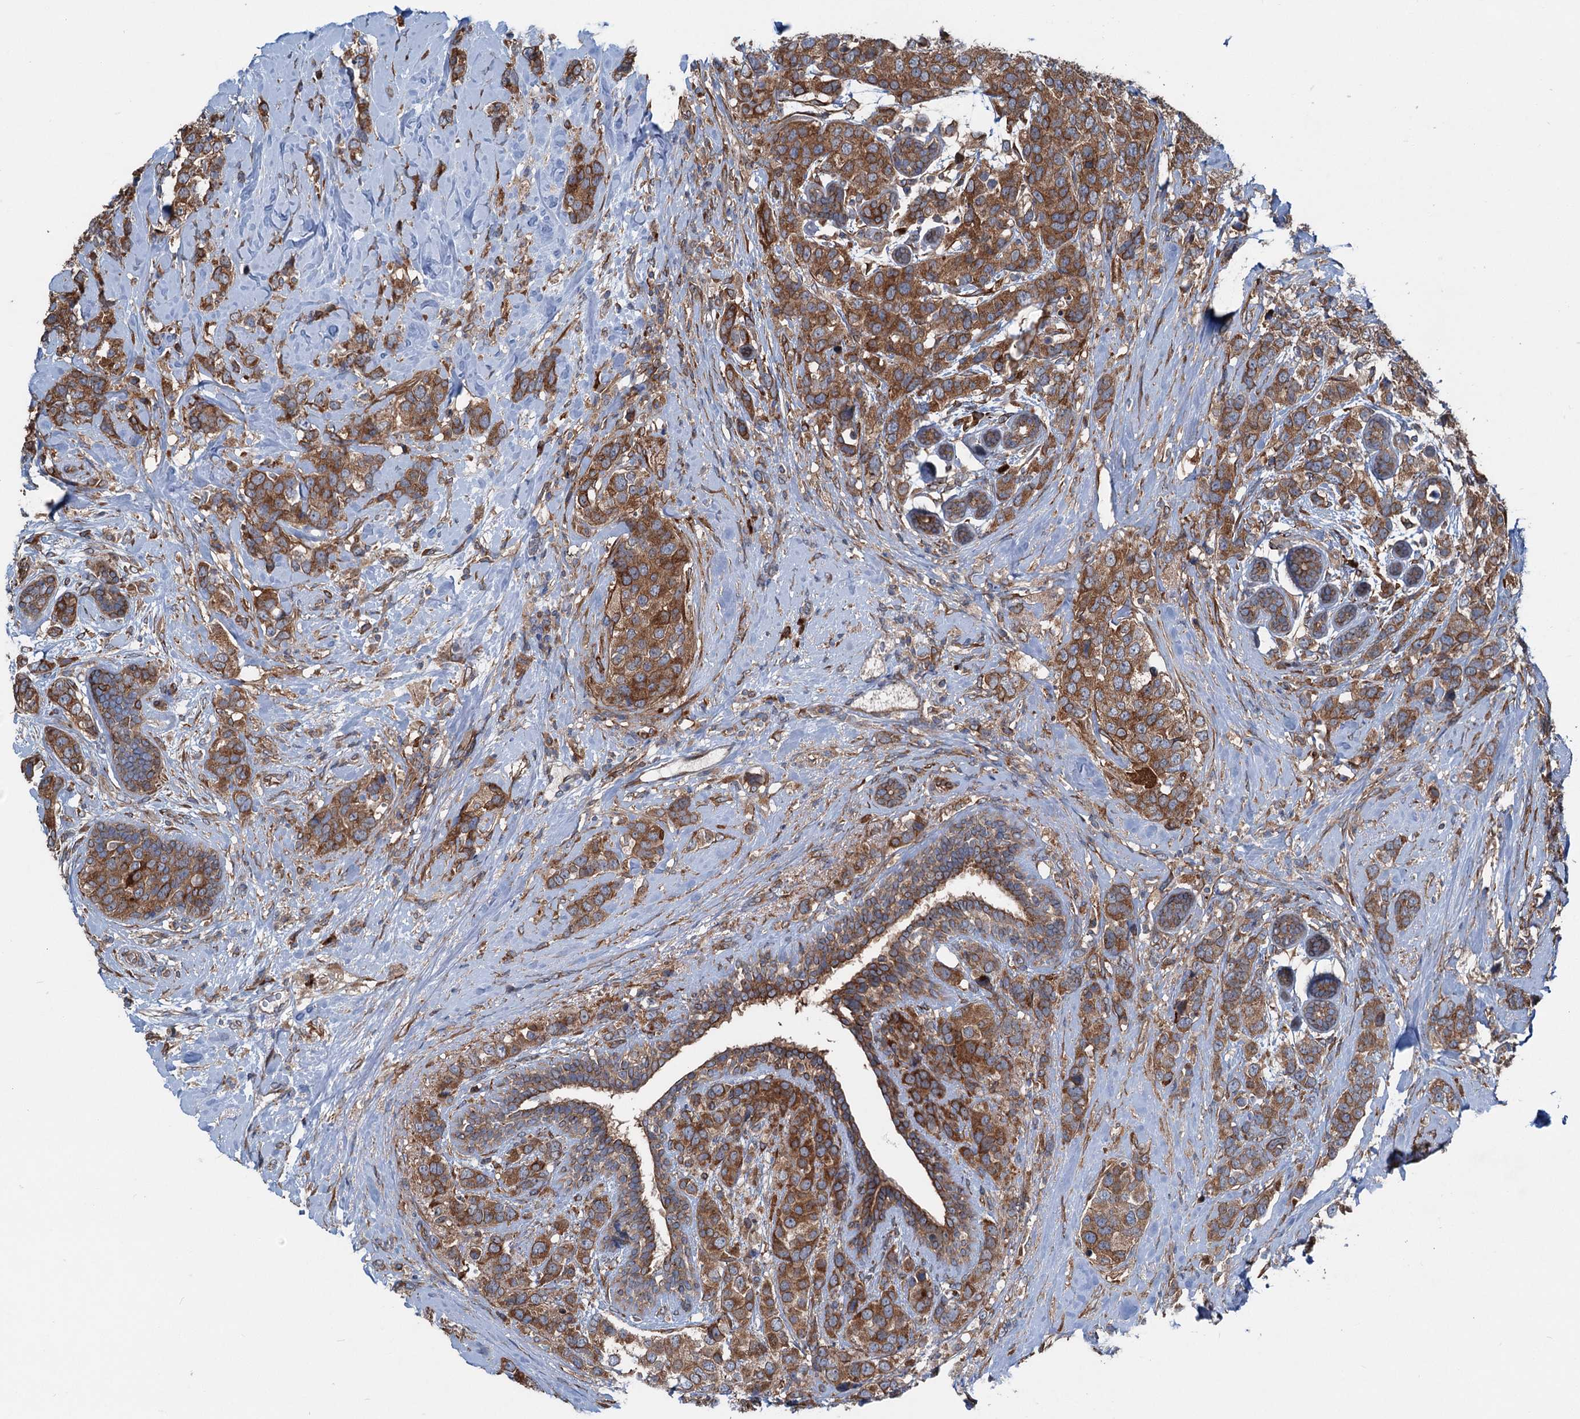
{"staining": {"intensity": "strong", "quantity": ">75%", "location": "cytoplasmic/membranous"}, "tissue": "breast cancer", "cell_type": "Tumor cells", "image_type": "cancer", "snomed": [{"axis": "morphology", "description": "Lobular carcinoma"}, {"axis": "topography", "description": "Breast"}], "caption": "Breast lobular carcinoma tissue exhibits strong cytoplasmic/membranous expression in about >75% of tumor cells, visualized by immunohistochemistry.", "gene": "CALCOCO1", "patient": {"sex": "female", "age": 59}}